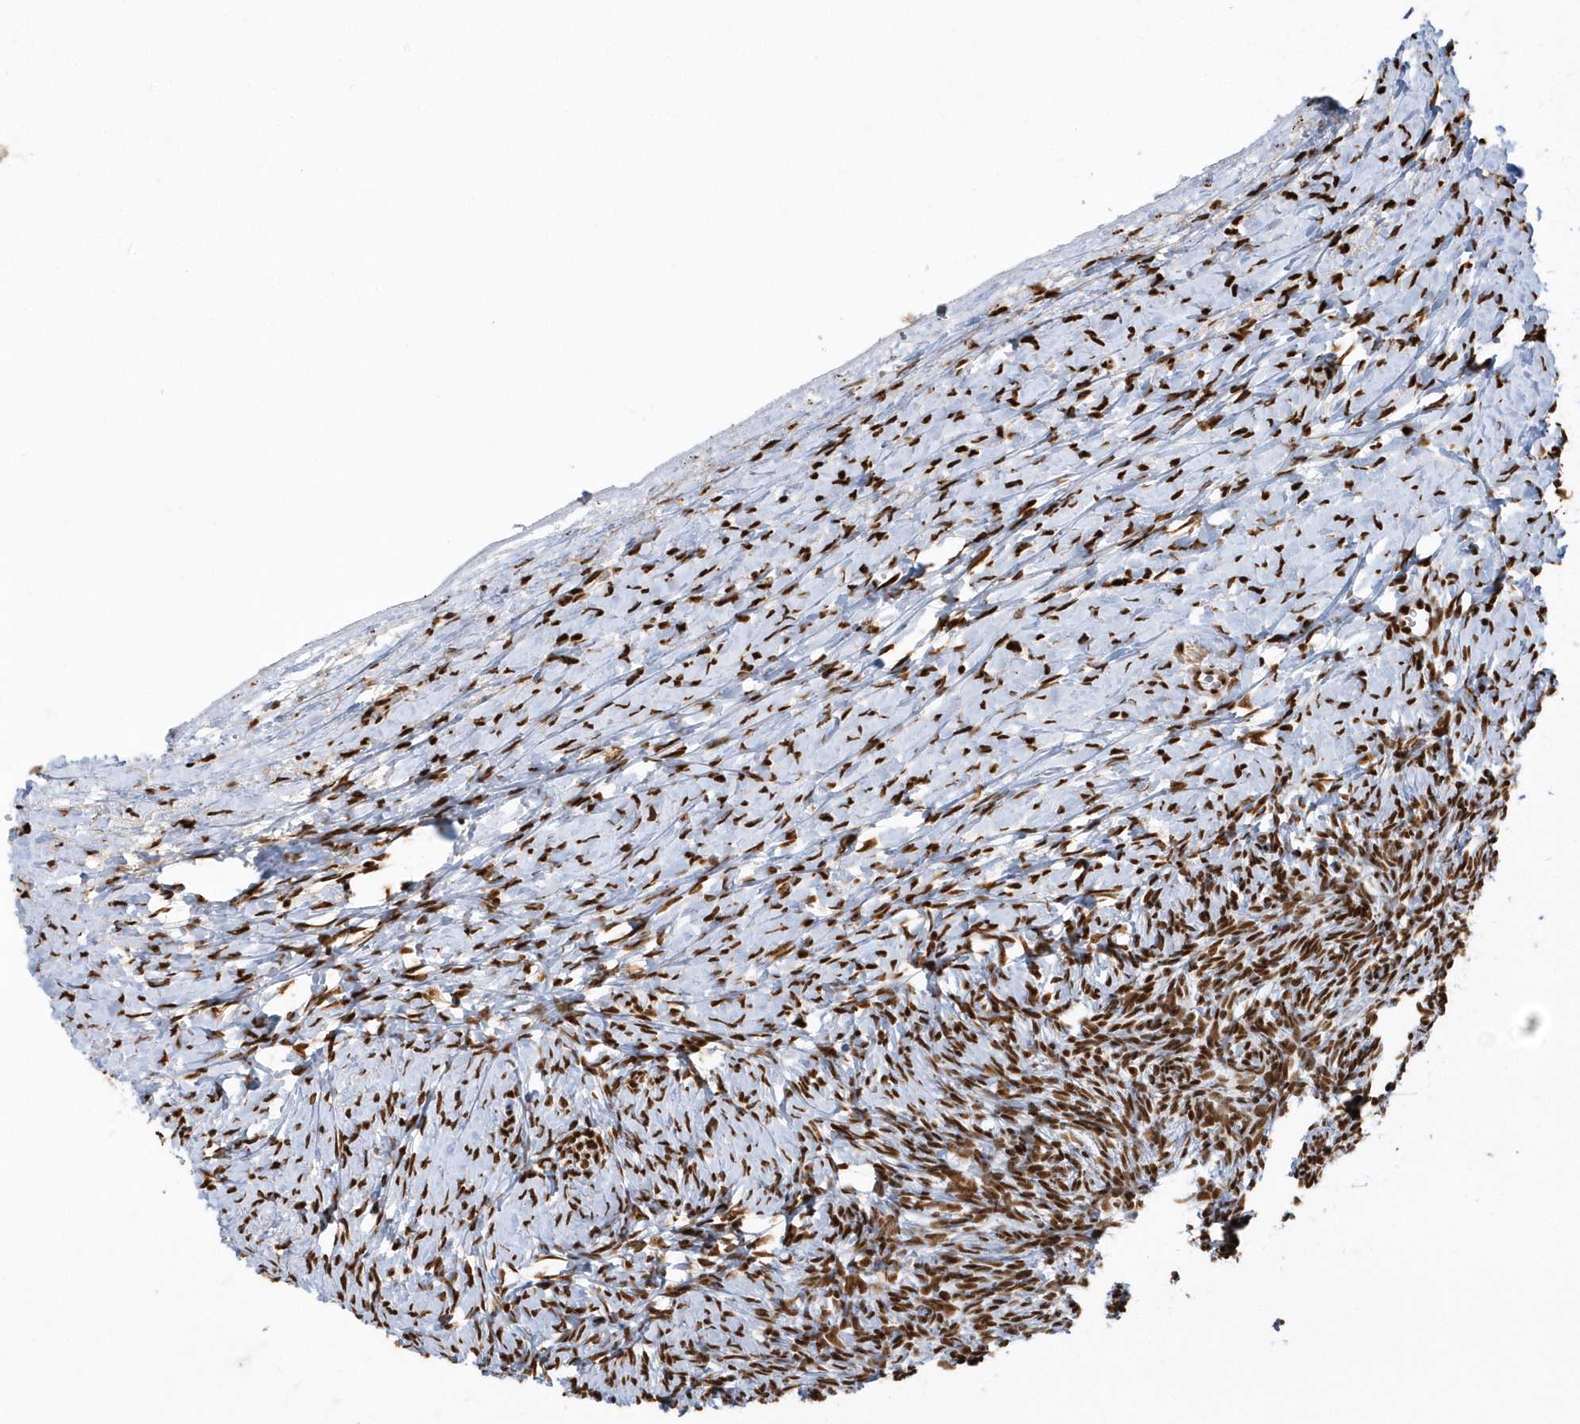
{"staining": {"intensity": "strong", "quantity": ">75%", "location": "nuclear"}, "tissue": "ovary", "cell_type": "Follicle cells", "image_type": "normal", "snomed": [{"axis": "morphology", "description": "Normal tissue, NOS"}, {"axis": "morphology", "description": "Developmental malformation"}, {"axis": "topography", "description": "Ovary"}], "caption": "Immunohistochemistry photomicrograph of unremarkable human ovary stained for a protein (brown), which demonstrates high levels of strong nuclear positivity in approximately >75% of follicle cells.", "gene": "SUMO2", "patient": {"sex": "female", "age": 39}}